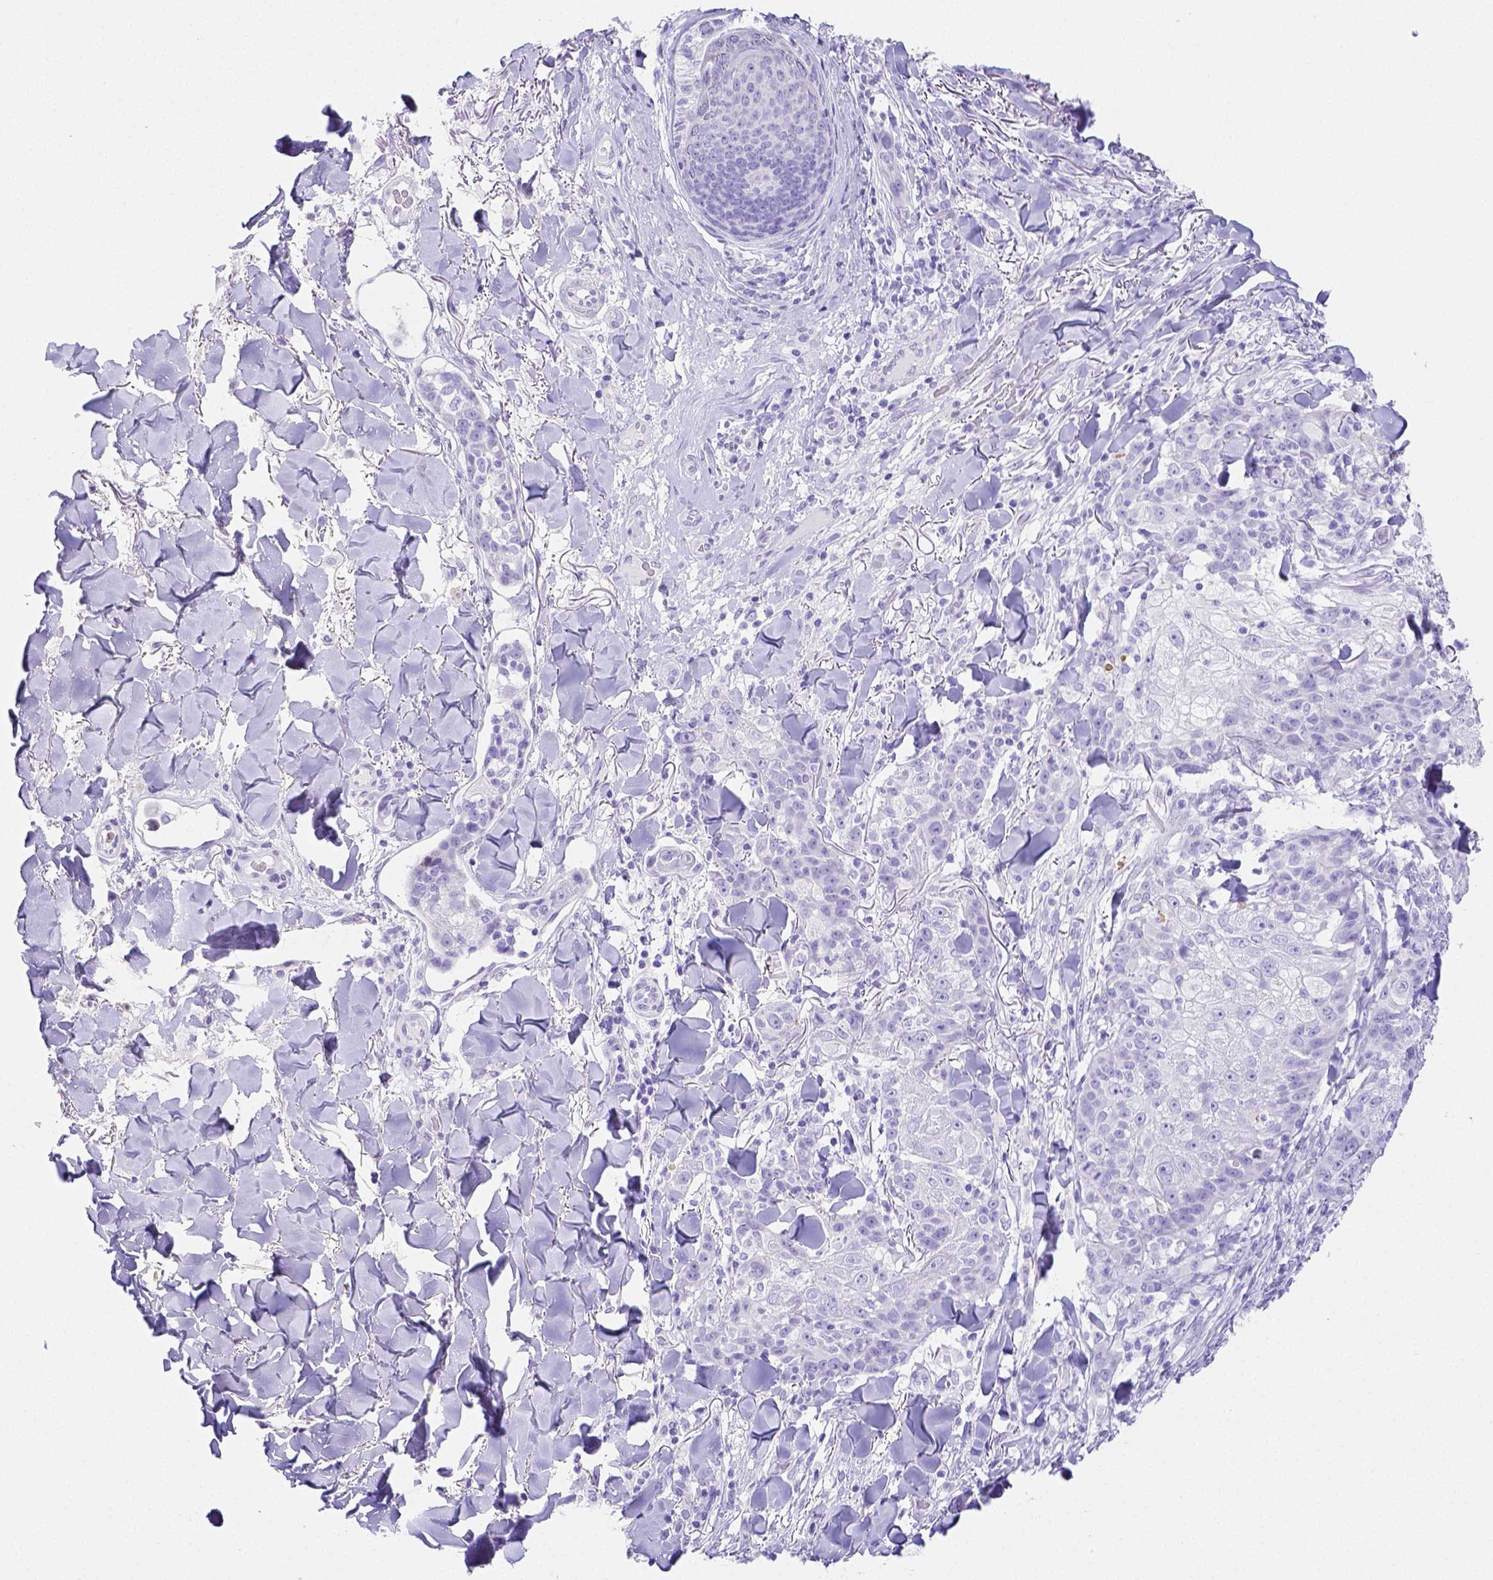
{"staining": {"intensity": "negative", "quantity": "none", "location": "none"}, "tissue": "skin cancer", "cell_type": "Tumor cells", "image_type": "cancer", "snomed": [{"axis": "morphology", "description": "Normal tissue, NOS"}, {"axis": "morphology", "description": "Squamous cell carcinoma, NOS"}, {"axis": "topography", "description": "Skin"}], "caption": "The photomicrograph displays no significant positivity in tumor cells of skin cancer (squamous cell carcinoma).", "gene": "ARHGAP36", "patient": {"sex": "female", "age": 83}}